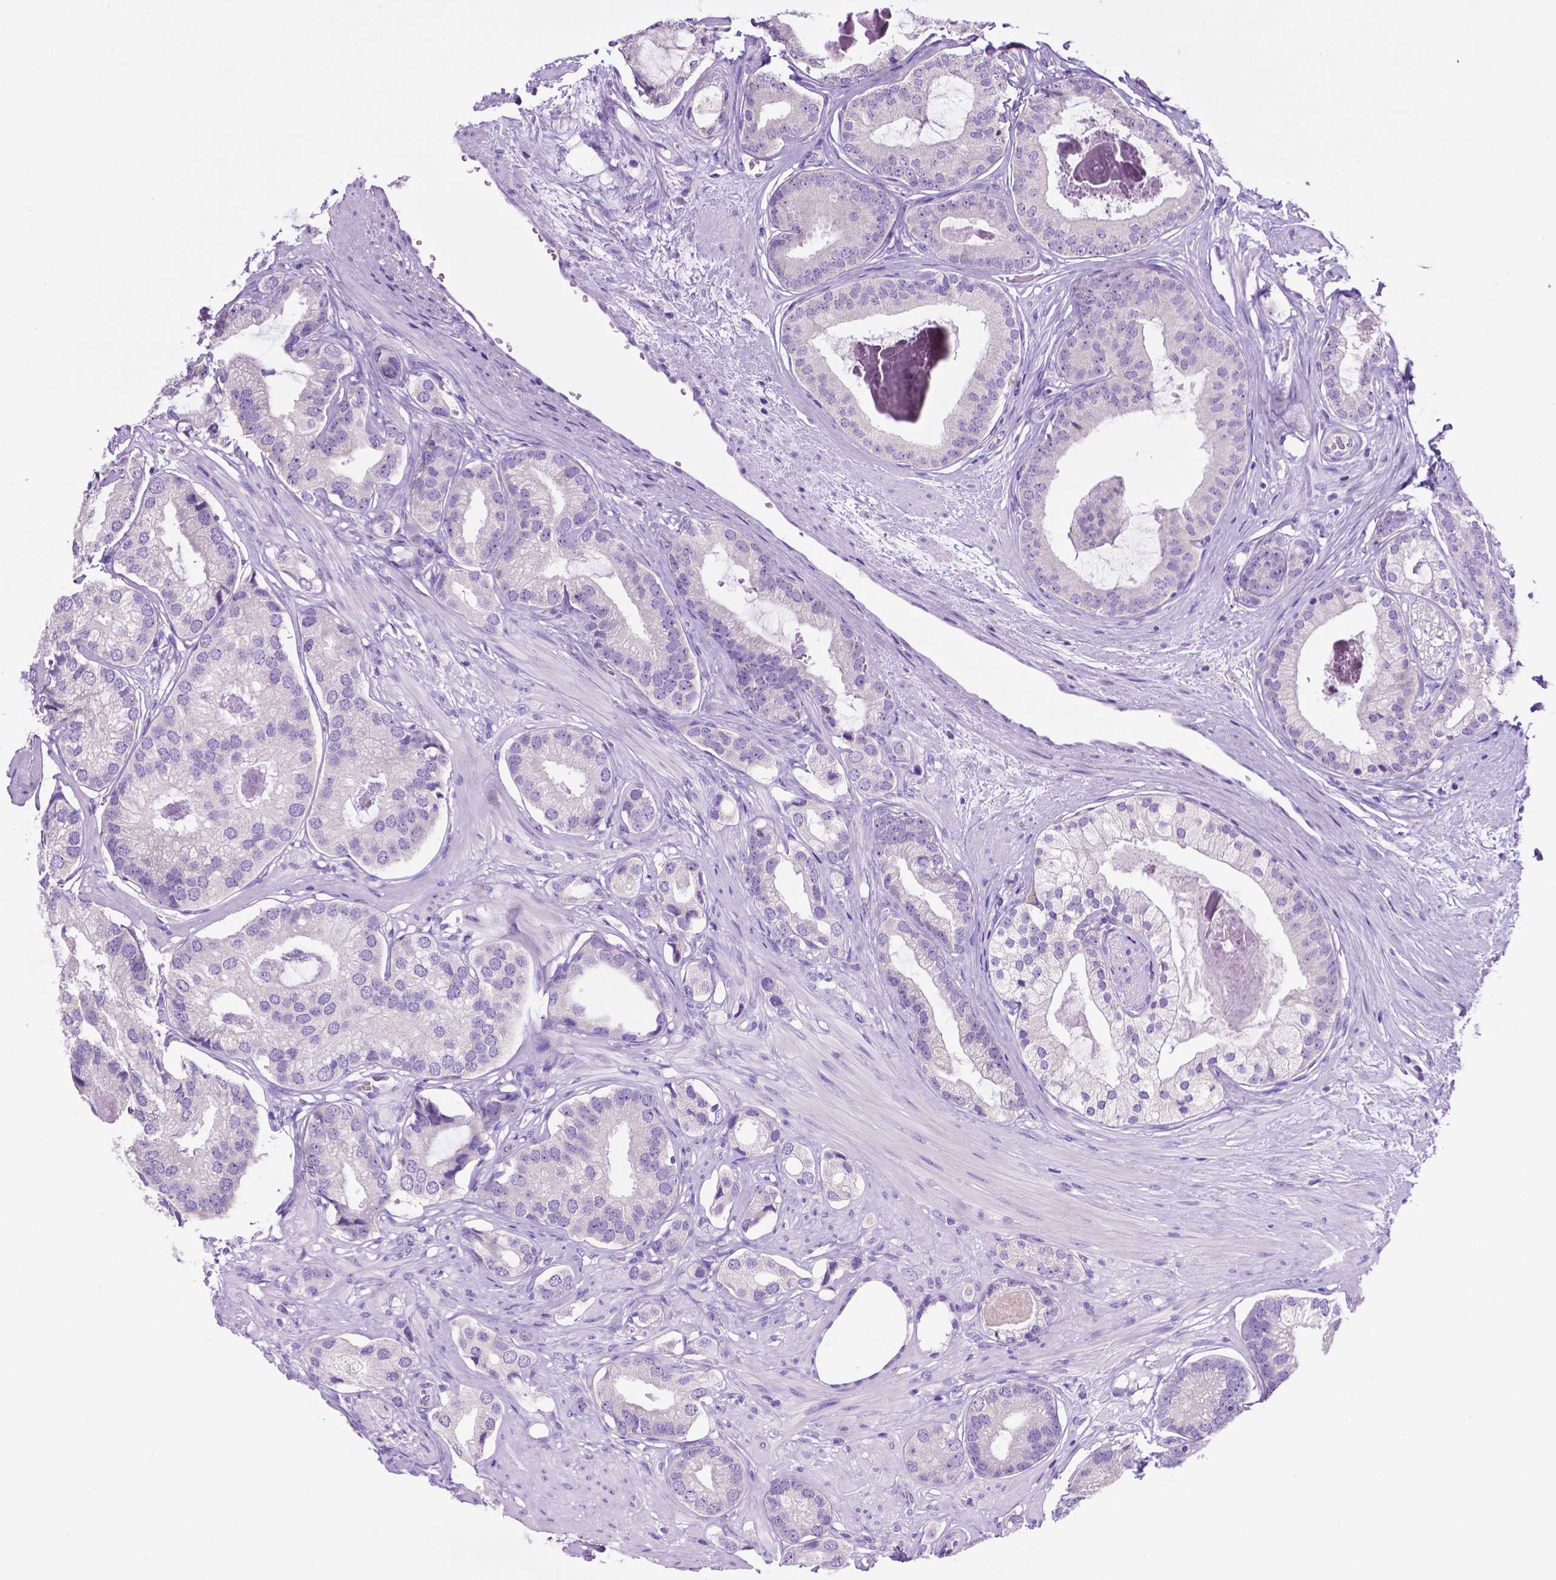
{"staining": {"intensity": "negative", "quantity": "none", "location": "none"}, "tissue": "prostate cancer", "cell_type": "Tumor cells", "image_type": "cancer", "snomed": [{"axis": "morphology", "description": "Adenocarcinoma, Low grade"}, {"axis": "topography", "description": "Prostate"}], "caption": "An immunohistochemistry (IHC) histopathology image of prostate cancer (adenocarcinoma (low-grade)) is shown. There is no staining in tumor cells of prostate cancer (adenocarcinoma (low-grade)). Brightfield microscopy of immunohistochemistry (IHC) stained with DAB (3,3'-diaminobenzidine) (brown) and hematoxylin (blue), captured at high magnification.", "gene": "PHYHIP", "patient": {"sex": "male", "age": 61}}